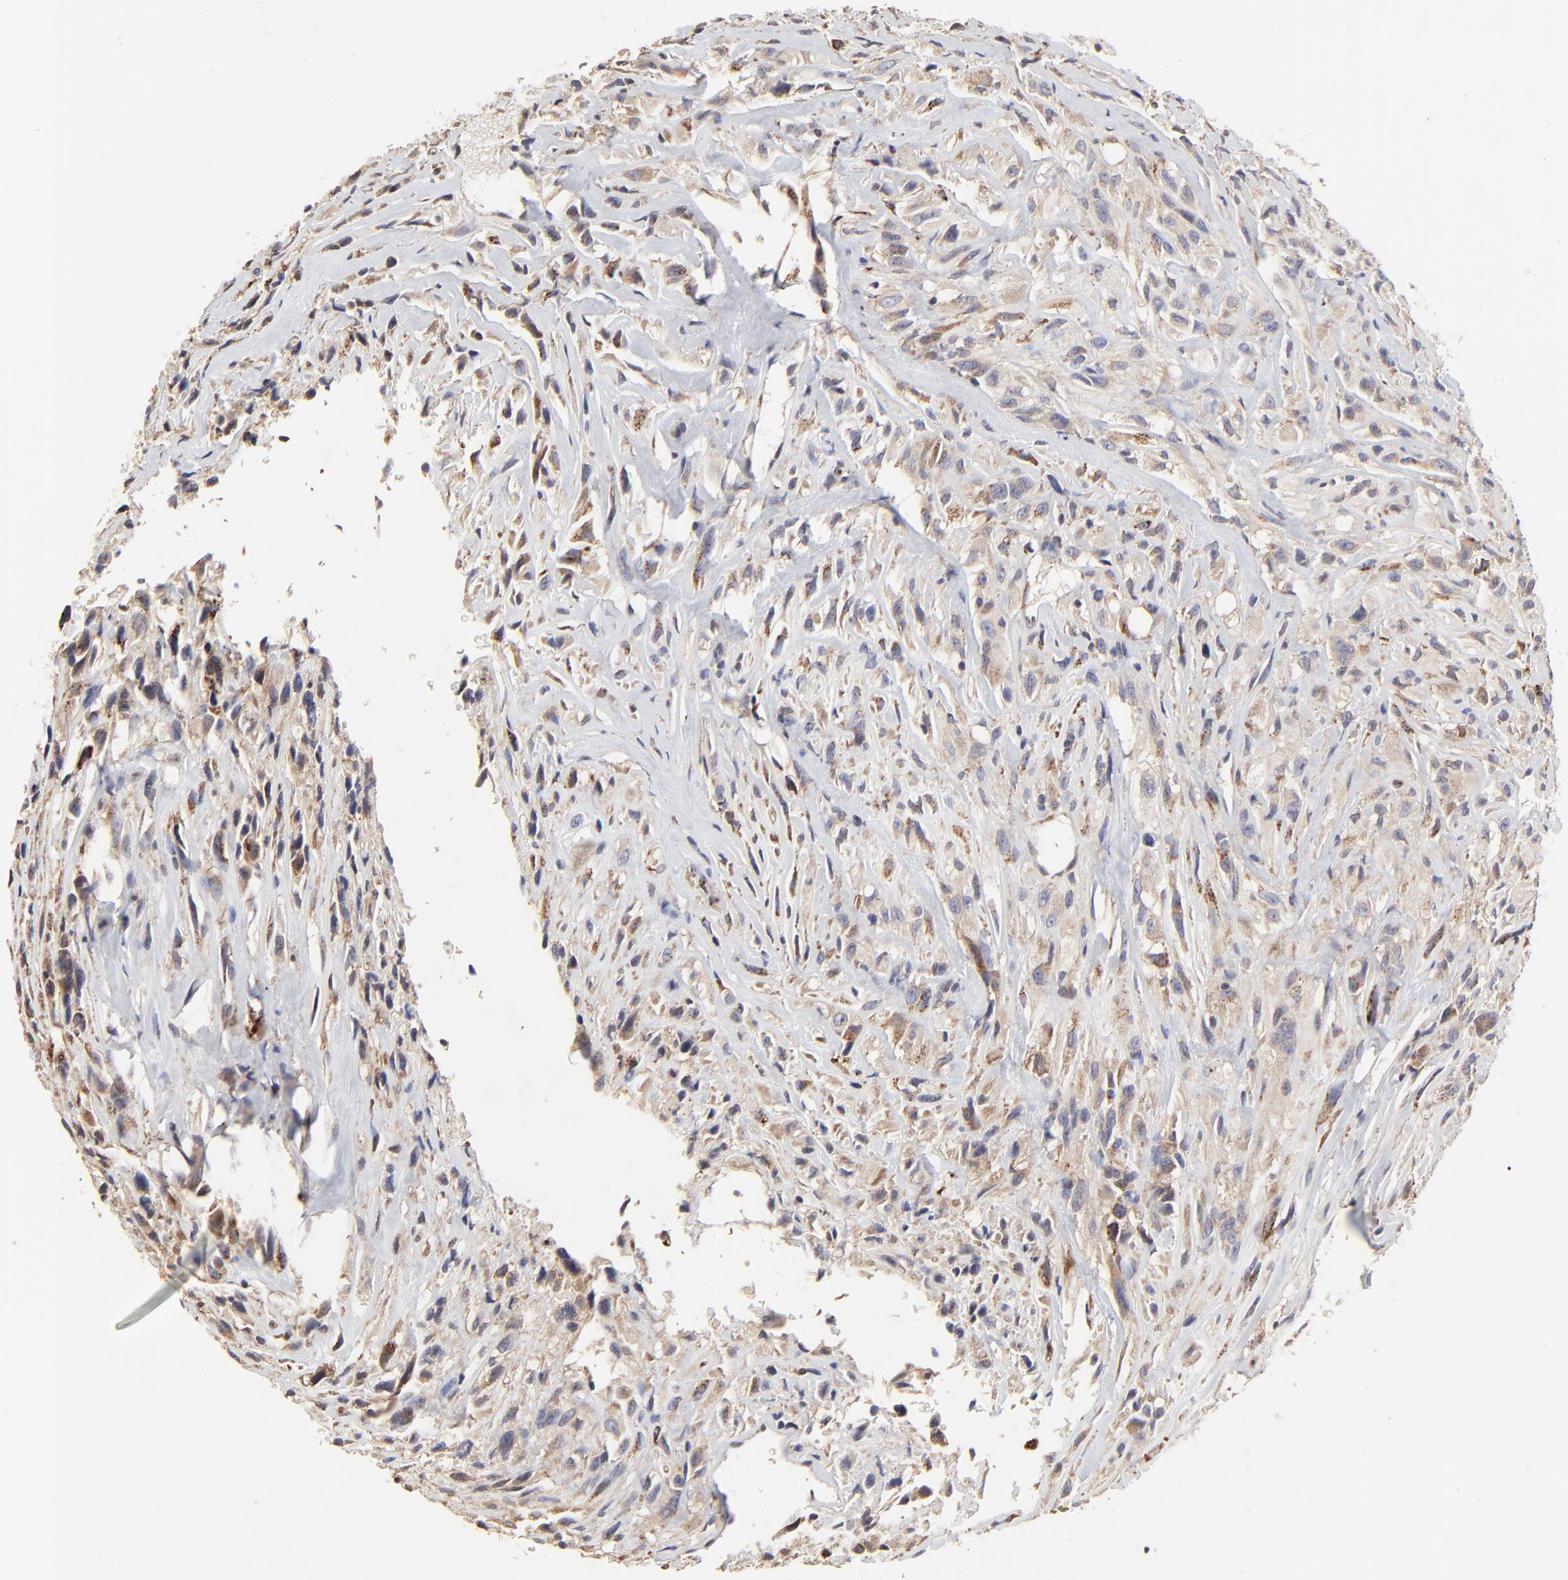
{"staining": {"intensity": "moderate", "quantity": ">75%", "location": "cytoplasmic/membranous"}, "tissue": "glioma", "cell_type": "Tumor cells", "image_type": "cancer", "snomed": [{"axis": "morphology", "description": "Glioma, malignant, High grade"}, {"axis": "topography", "description": "Brain"}], "caption": "Tumor cells demonstrate moderate cytoplasmic/membranous positivity in approximately >75% of cells in malignant glioma (high-grade). (Brightfield microscopy of DAB IHC at high magnification).", "gene": "ELP2", "patient": {"sex": "male", "age": 48}}